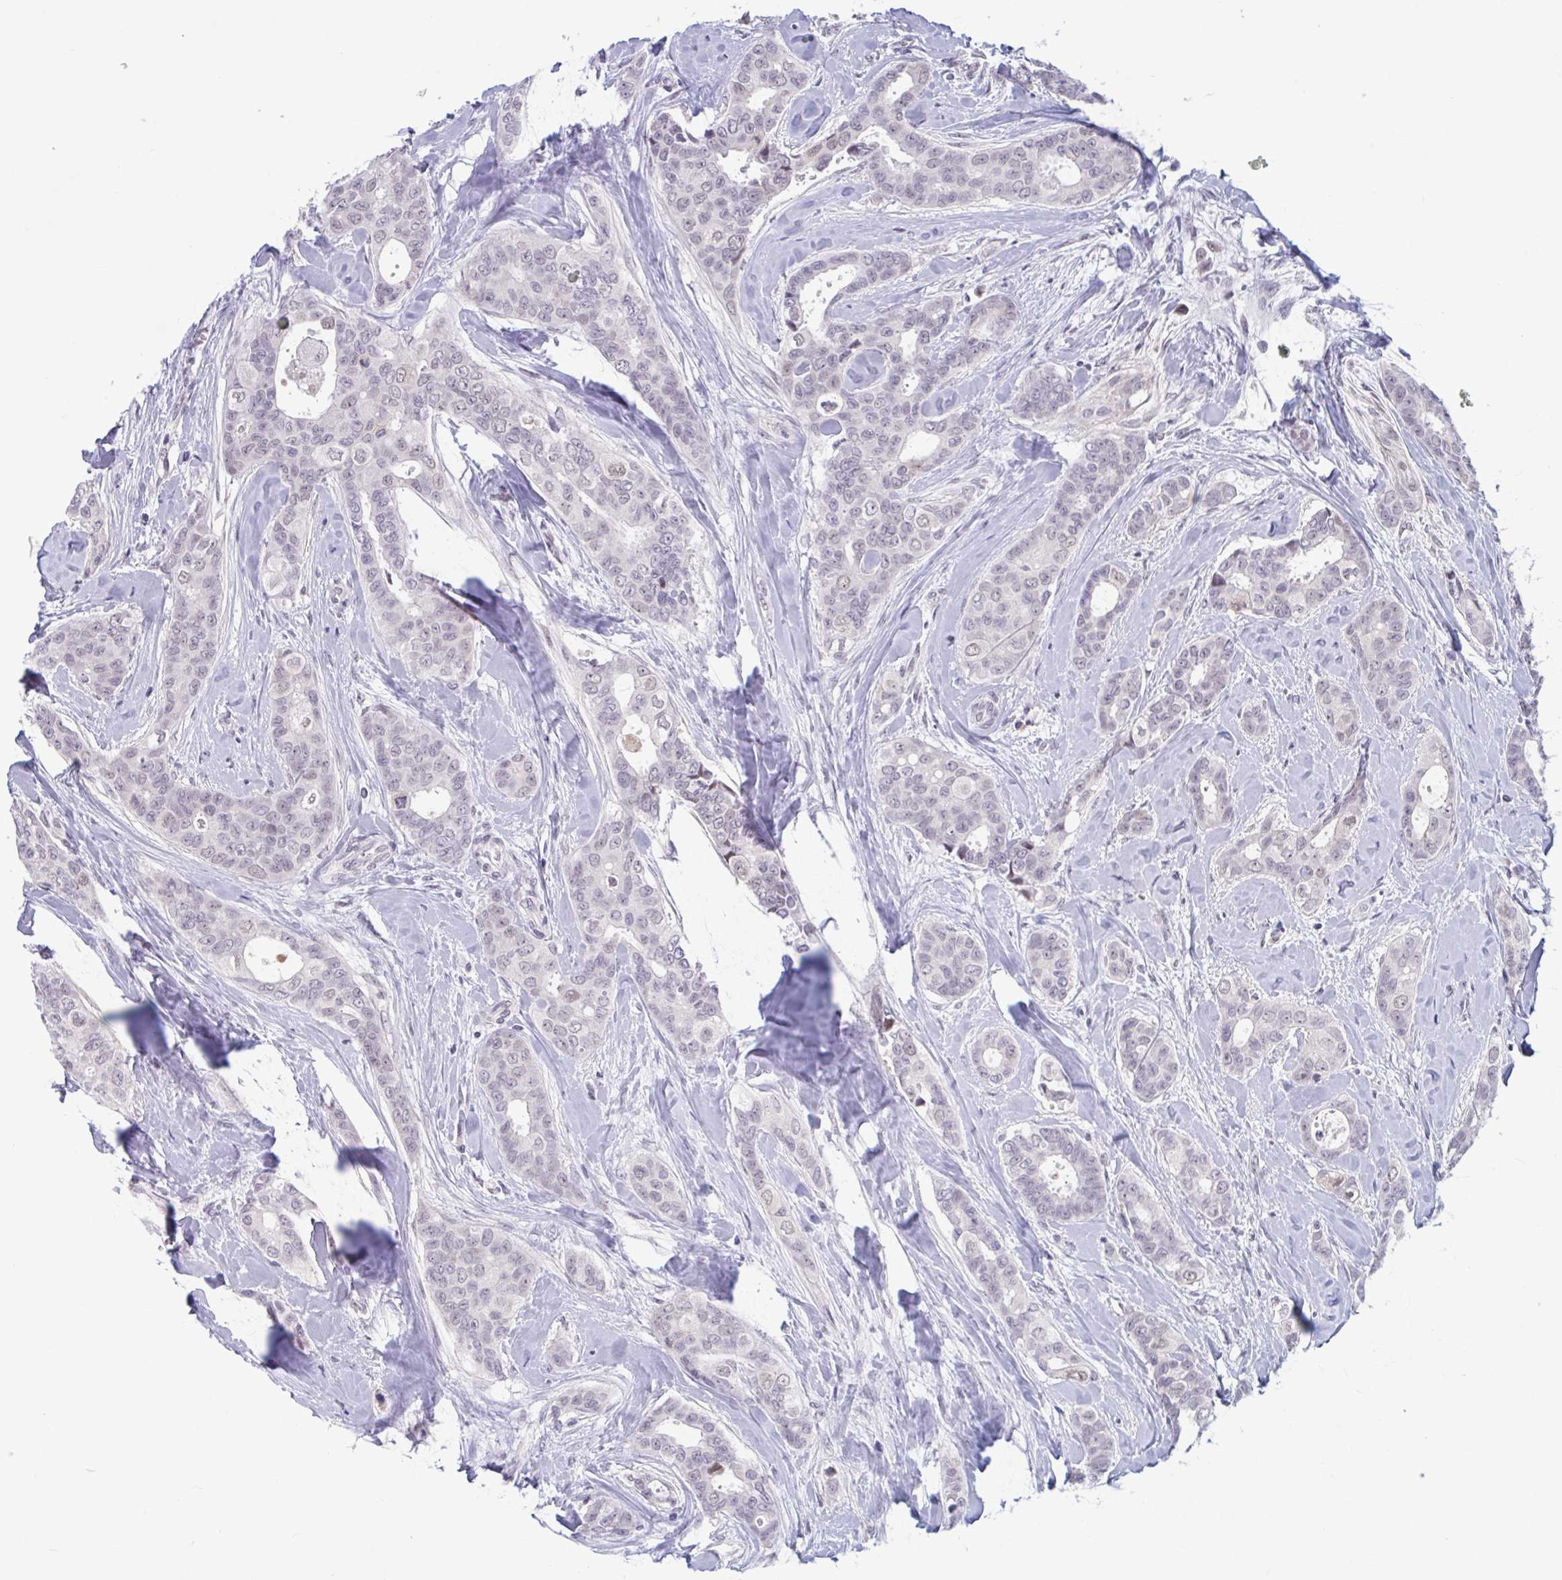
{"staining": {"intensity": "negative", "quantity": "none", "location": "none"}, "tissue": "breast cancer", "cell_type": "Tumor cells", "image_type": "cancer", "snomed": [{"axis": "morphology", "description": "Duct carcinoma"}, {"axis": "topography", "description": "Breast"}], "caption": "Tumor cells are negative for brown protein staining in breast infiltrating ductal carcinoma.", "gene": "CNGB3", "patient": {"sex": "female", "age": 45}}